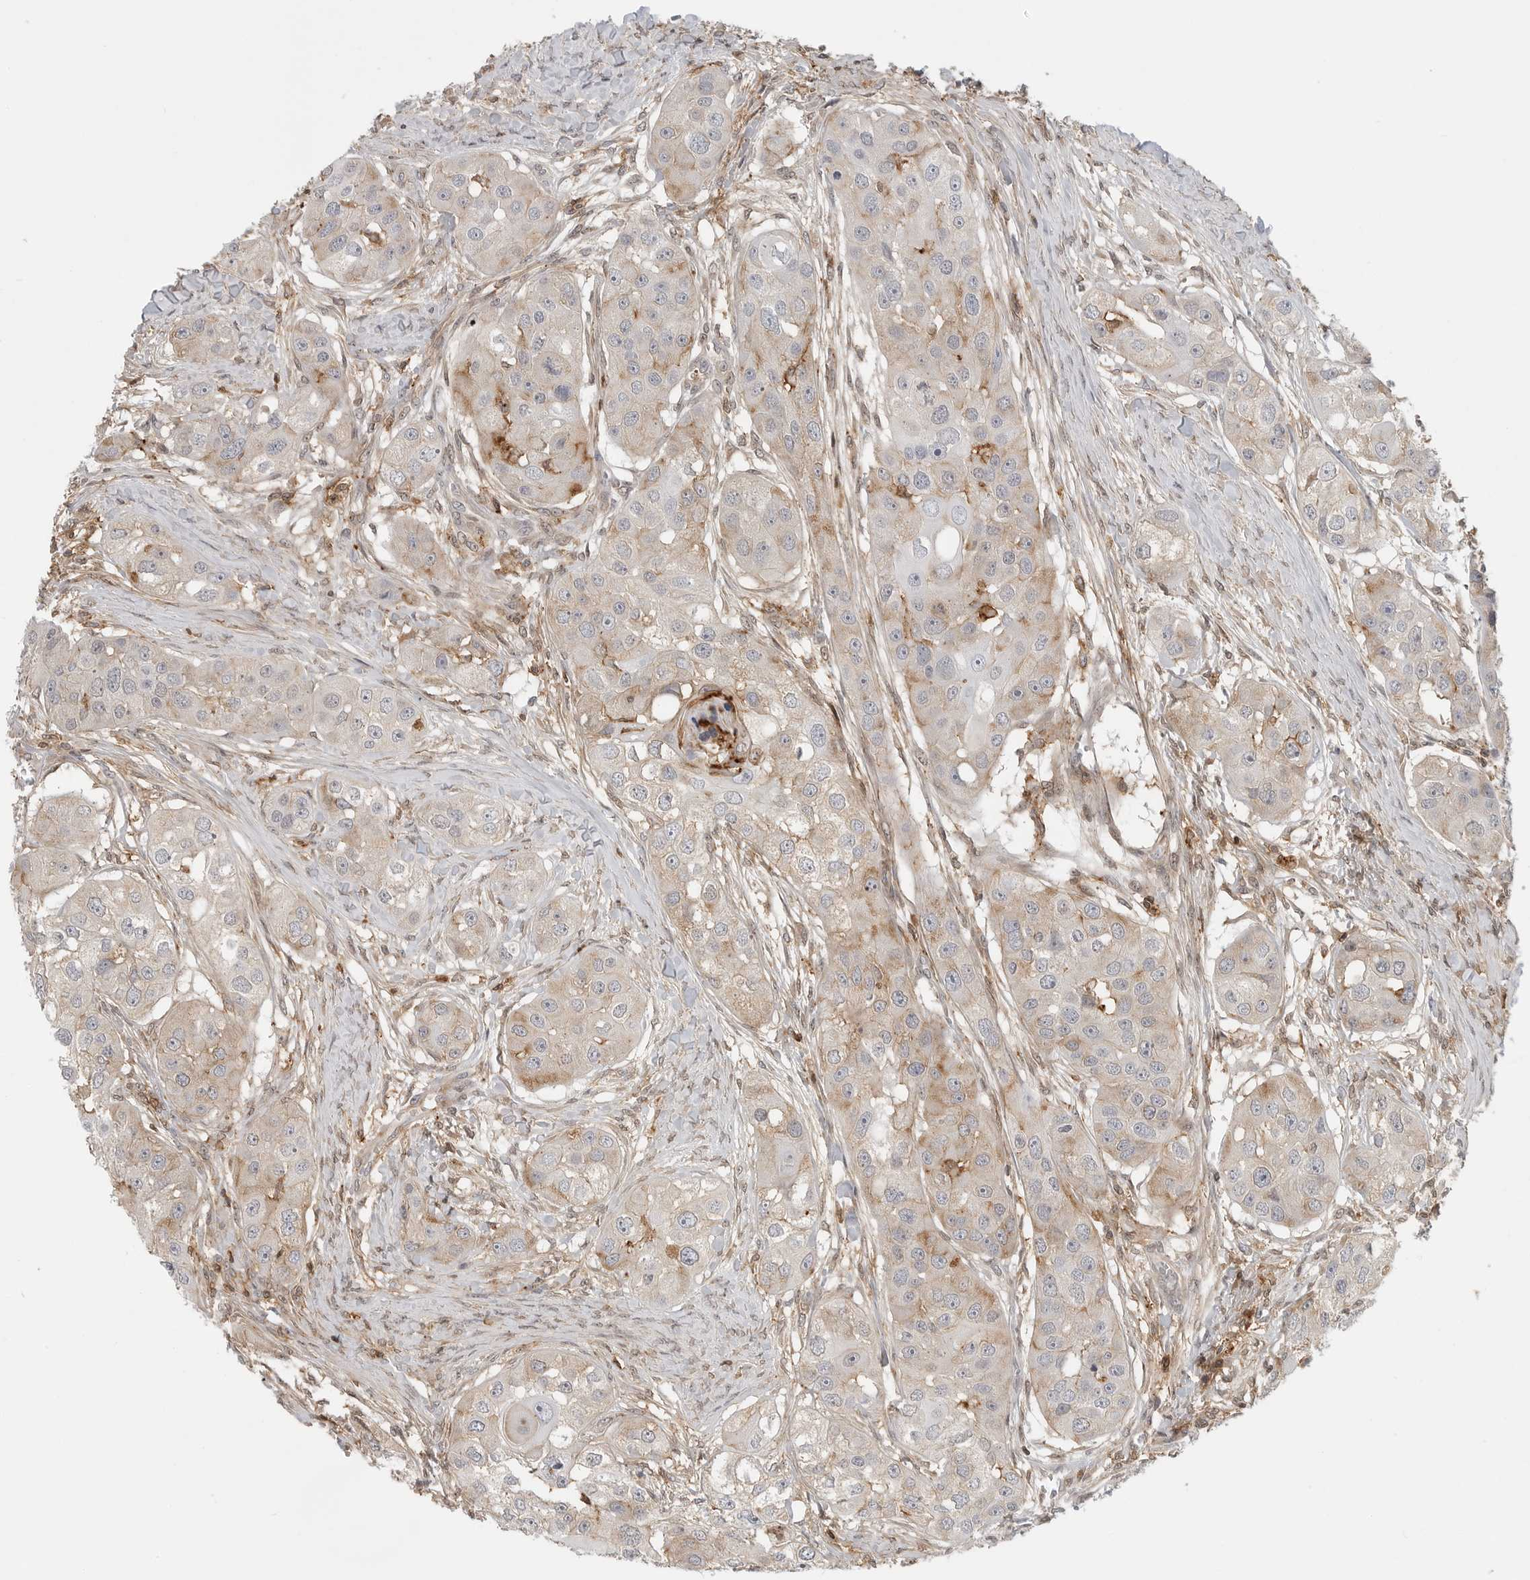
{"staining": {"intensity": "moderate", "quantity": "<25%", "location": "cytoplasmic/membranous"}, "tissue": "head and neck cancer", "cell_type": "Tumor cells", "image_type": "cancer", "snomed": [{"axis": "morphology", "description": "Normal tissue, NOS"}, {"axis": "morphology", "description": "Squamous cell carcinoma, NOS"}, {"axis": "topography", "description": "Skeletal muscle"}, {"axis": "topography", "description": "Head-Neck"}], "caption": "An image of human head and neck cancer stained for a protein reveals moderate cytoplasmic/membranous brown staining in tumor cells.", "gene": "ANXA11", "patient": {"sex": "male", "age": 51}}